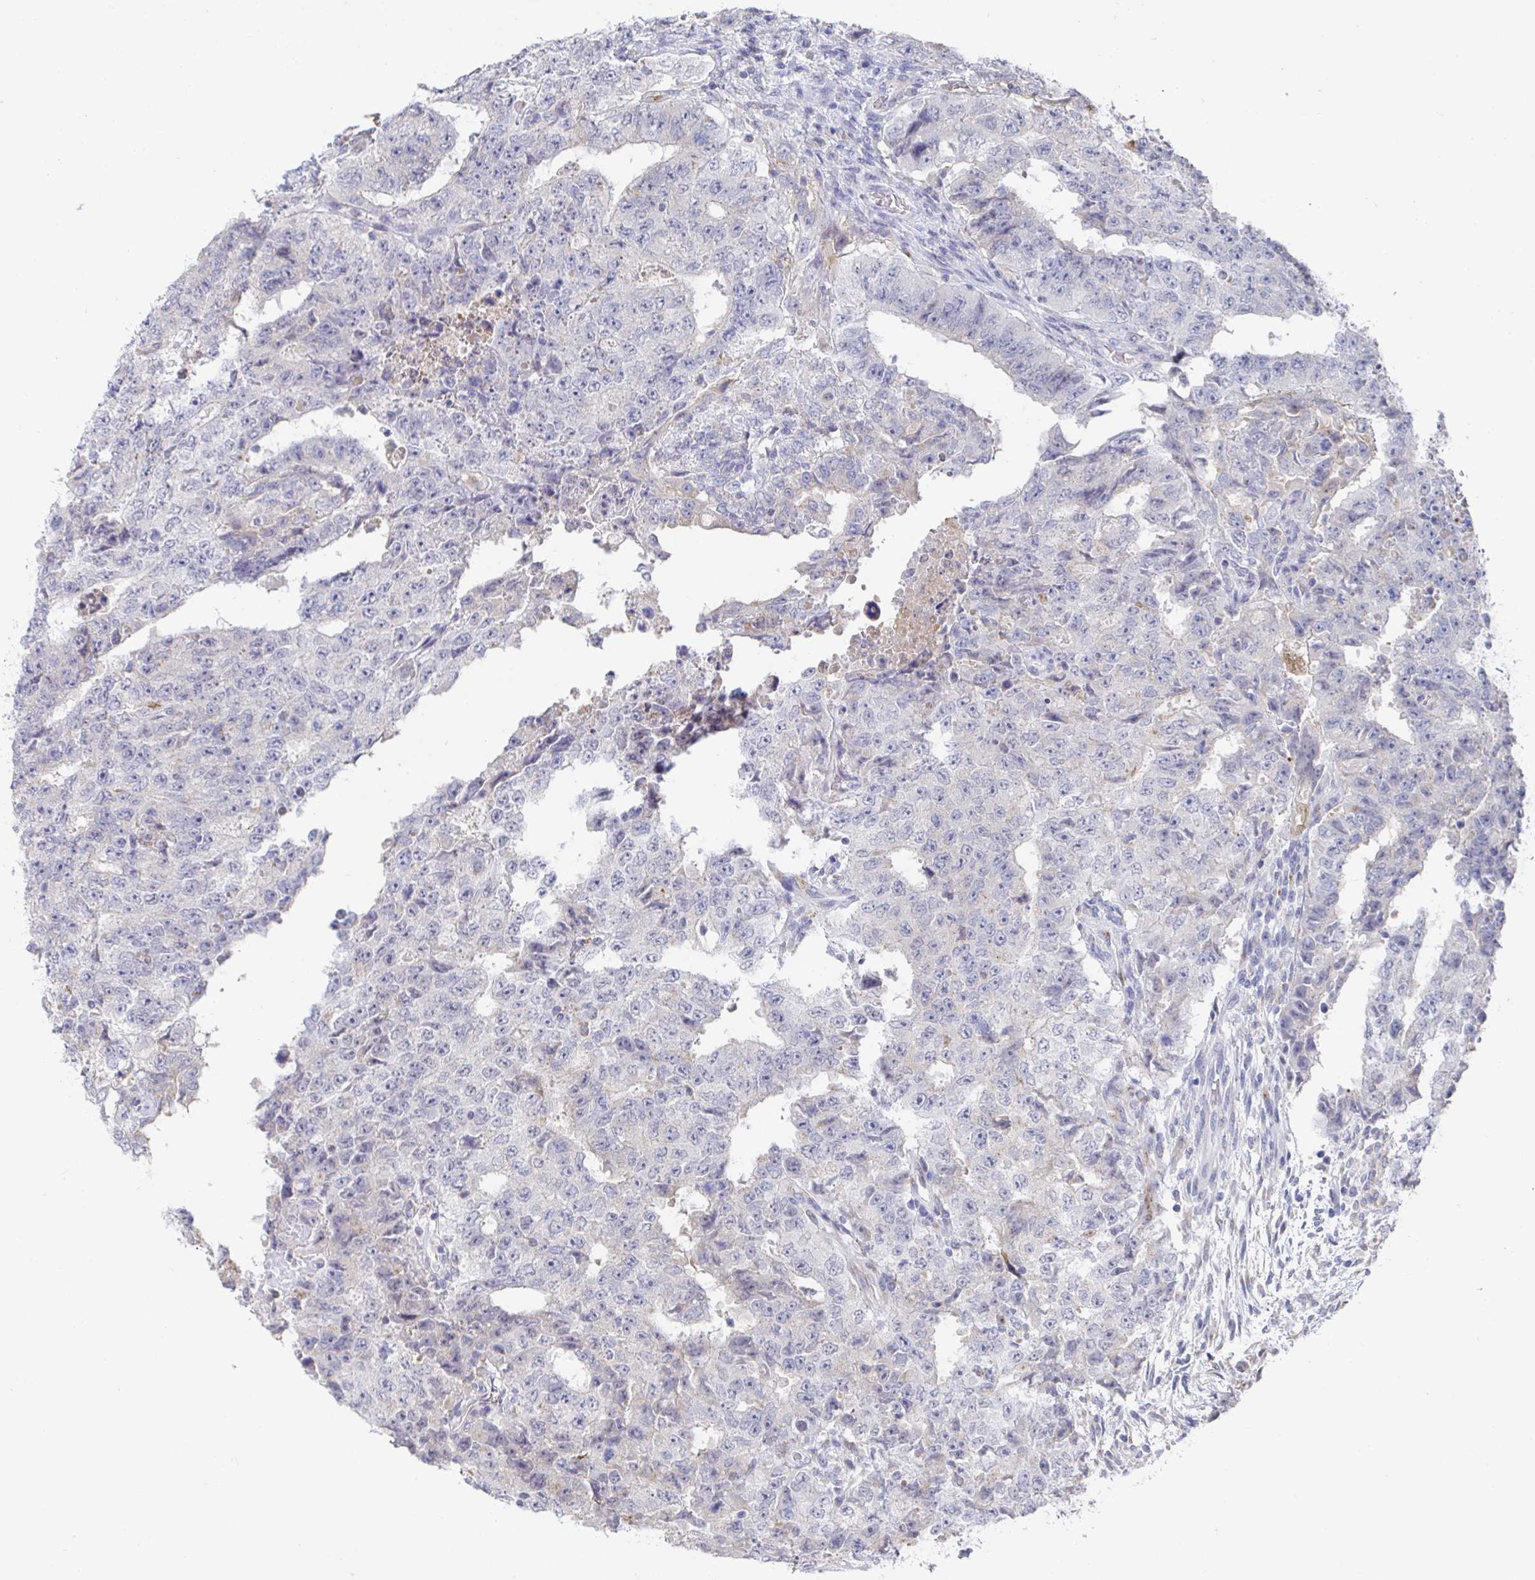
{"staining": {"intensity": "negative", "quantity": "none", "location": "none"}, "tissue": "testis cancer", "cell_type": "Tumor cells", "image_type": "cancer", "snomed": [{"axis": "morphology", "description": "Carcinoma, Embryonal, NOS"}, {"axis": "topography", "description": "Testis"}], "caption": "The image shows no staining of tumor cells in testis cancer (embryonal carcinoma). (Brightfield microscopy of DAB IHC at high magnification).", "gene": "TAS2R39", "patient": {"sex": "male", "age": 24}}